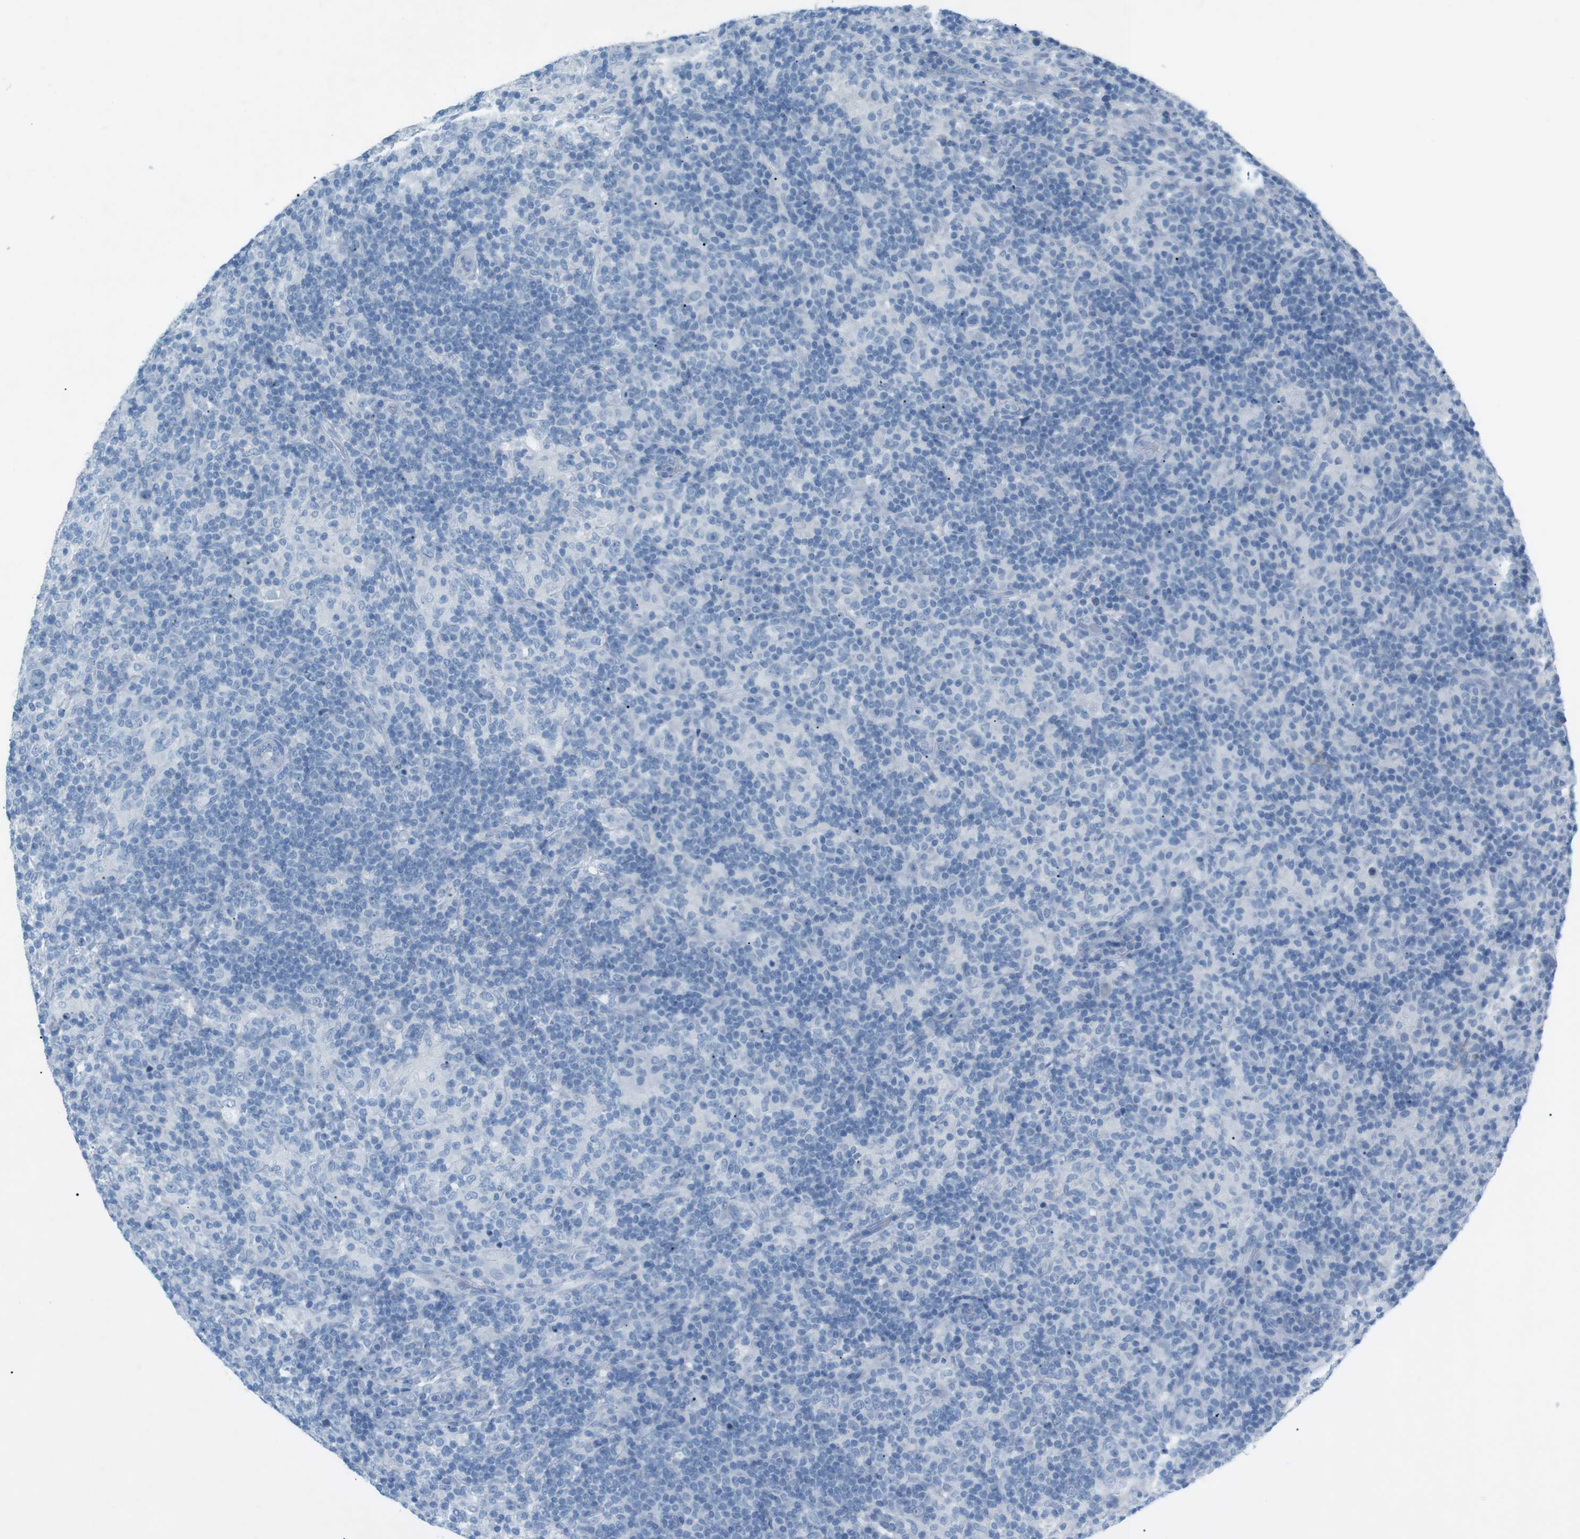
{"staining": {"intensity": "negative", "quantity": "none", "location": "none"}, "tissue": "lymphoma", "cell_type": "Tumor cells", "image_type": "cancer", "snomed": [{"axis": "morphology", "description": "Hodgkin's disease, NOS"}, {"axis": "topography", "description": "Lymph node"}], "caption": "Immunohistochemistry (IHC) micrograph of neoplastic tissue: human lymphoma stained with DAB demonstrates no significant protein staining in tumor cells.", "gene": "SALL4", "patient": {"sex": "male", "age": 70}}